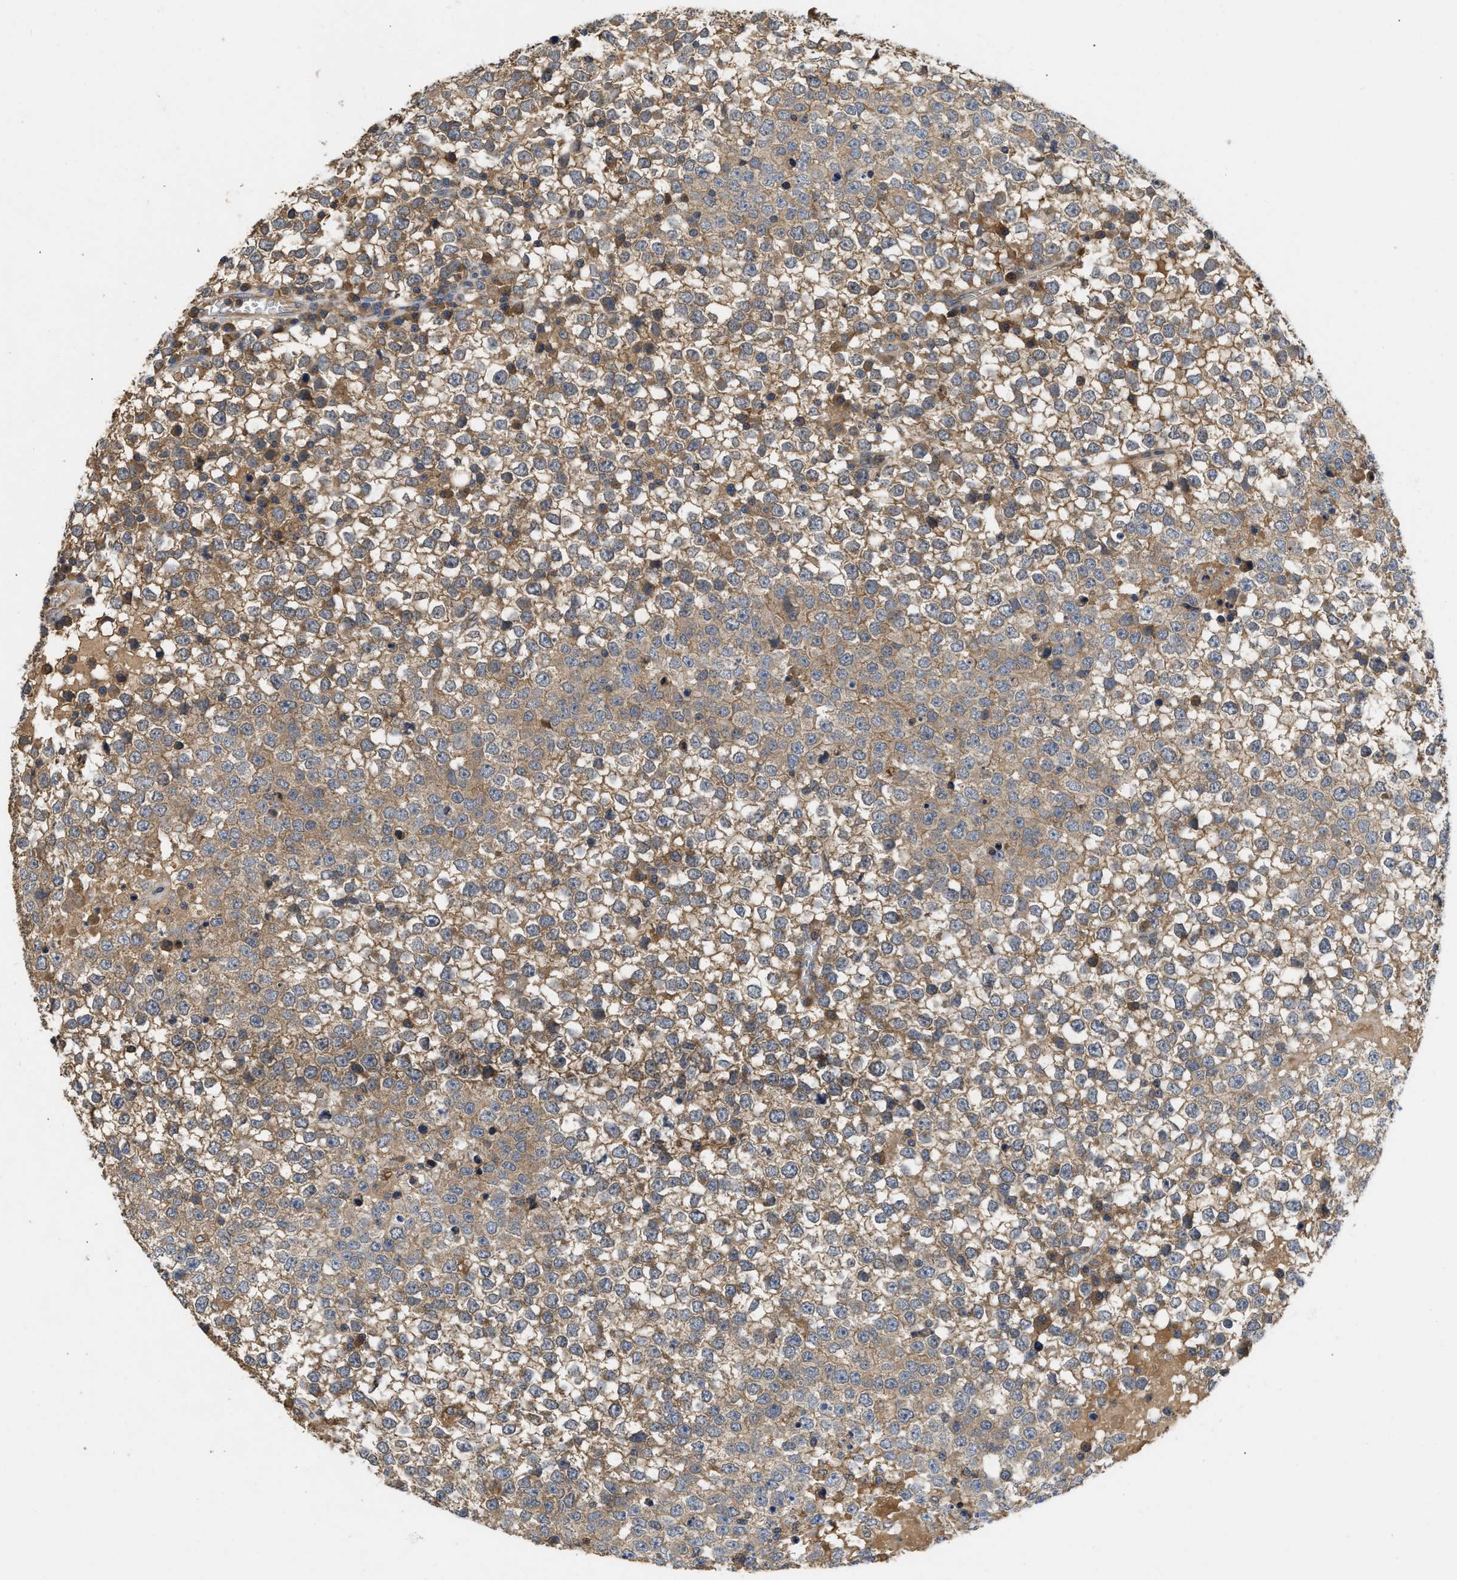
{"staining": {"intensity": "moderate", "quantity": "<25%", "location": "cytoplasmic/membranous"}, "tissue": "testis cancer", "cell_type": "Tumor cells", "image_type": "cancer", "snomed": [{"axis": "morphology", "description": "Seminoma, NOS"}, {"axis": "topography", "description": "Testis"}], "caption": "Immunohistochemistry image of neoplastic tissue: human testis seminoma stained using immunohistochemistry (IHC) displays low levels of moderate protein expression localized specifically in the cytoplasmic/membranous of tumor cells, appearing as a cytoplasmic/membranous brown color.", "gene": "RNF216", "patient": {"sex": "male", "age": 65}}